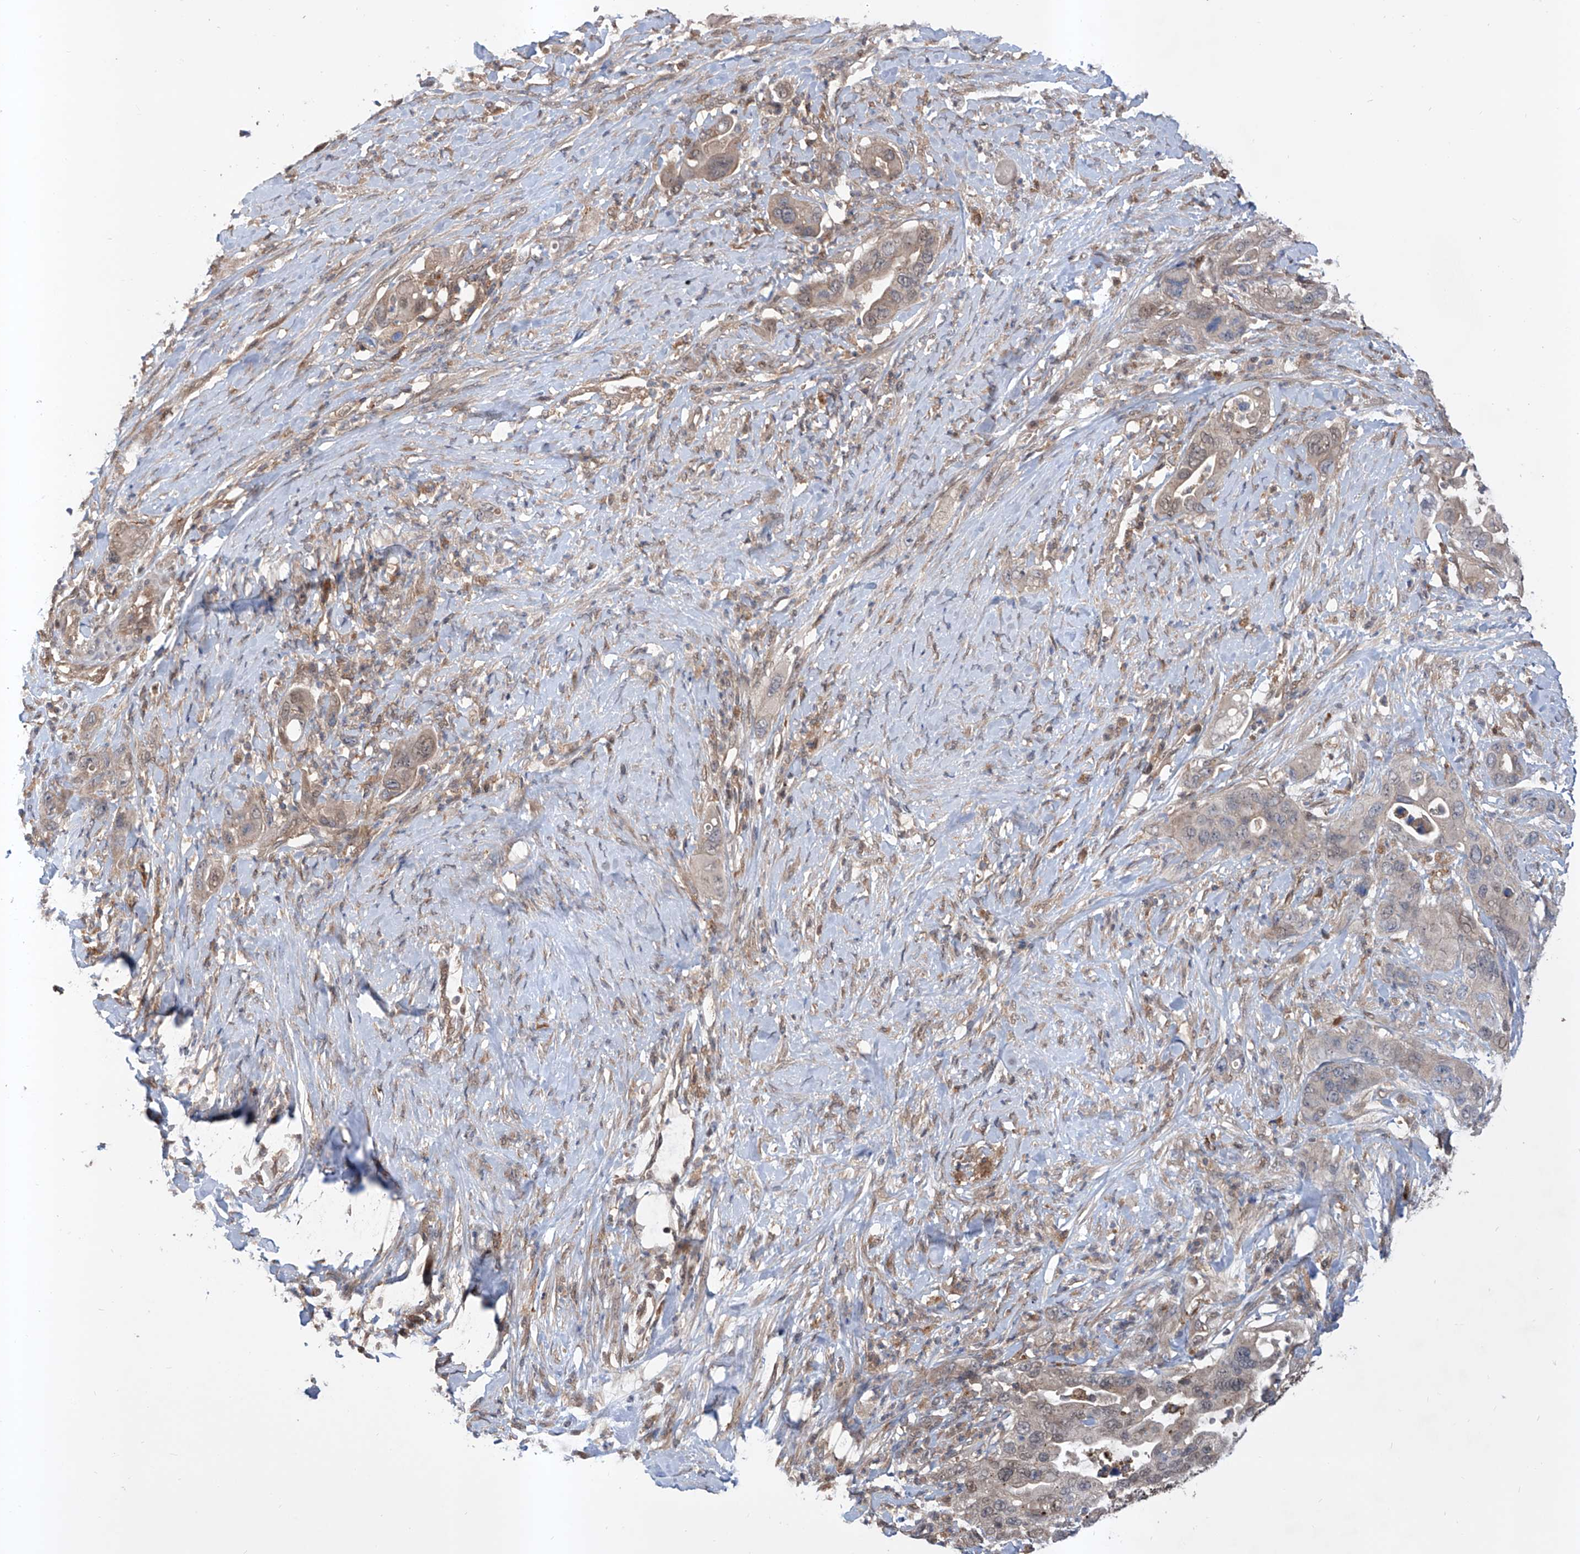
{"staining": {"intensity": "weak", "quantity": "25%-75%", "location": "cytoplasmic/membranous,nuclear"}, "tissue": "pancreatic cancer", "cell_type": "Tumor cells", "image_type": "cancer", "snomed": [{"axis": "morphology", "description": "Adenocarcinoma, NOS"}, {"axis": "topography", "description": "Pancreas"}], "caption": "The immunohistochemical stain shows weak cytoplasmic/membranous and nuclear positivity in tumor cells of pancreatic adenocarcinoma tissue. (Stains: DAB in brown, nuclei in blue, Microscopy: brightfield microscopy at high magnification).", "gene": "HOXC8", "patient": {"sex": "female", "age": 71}}